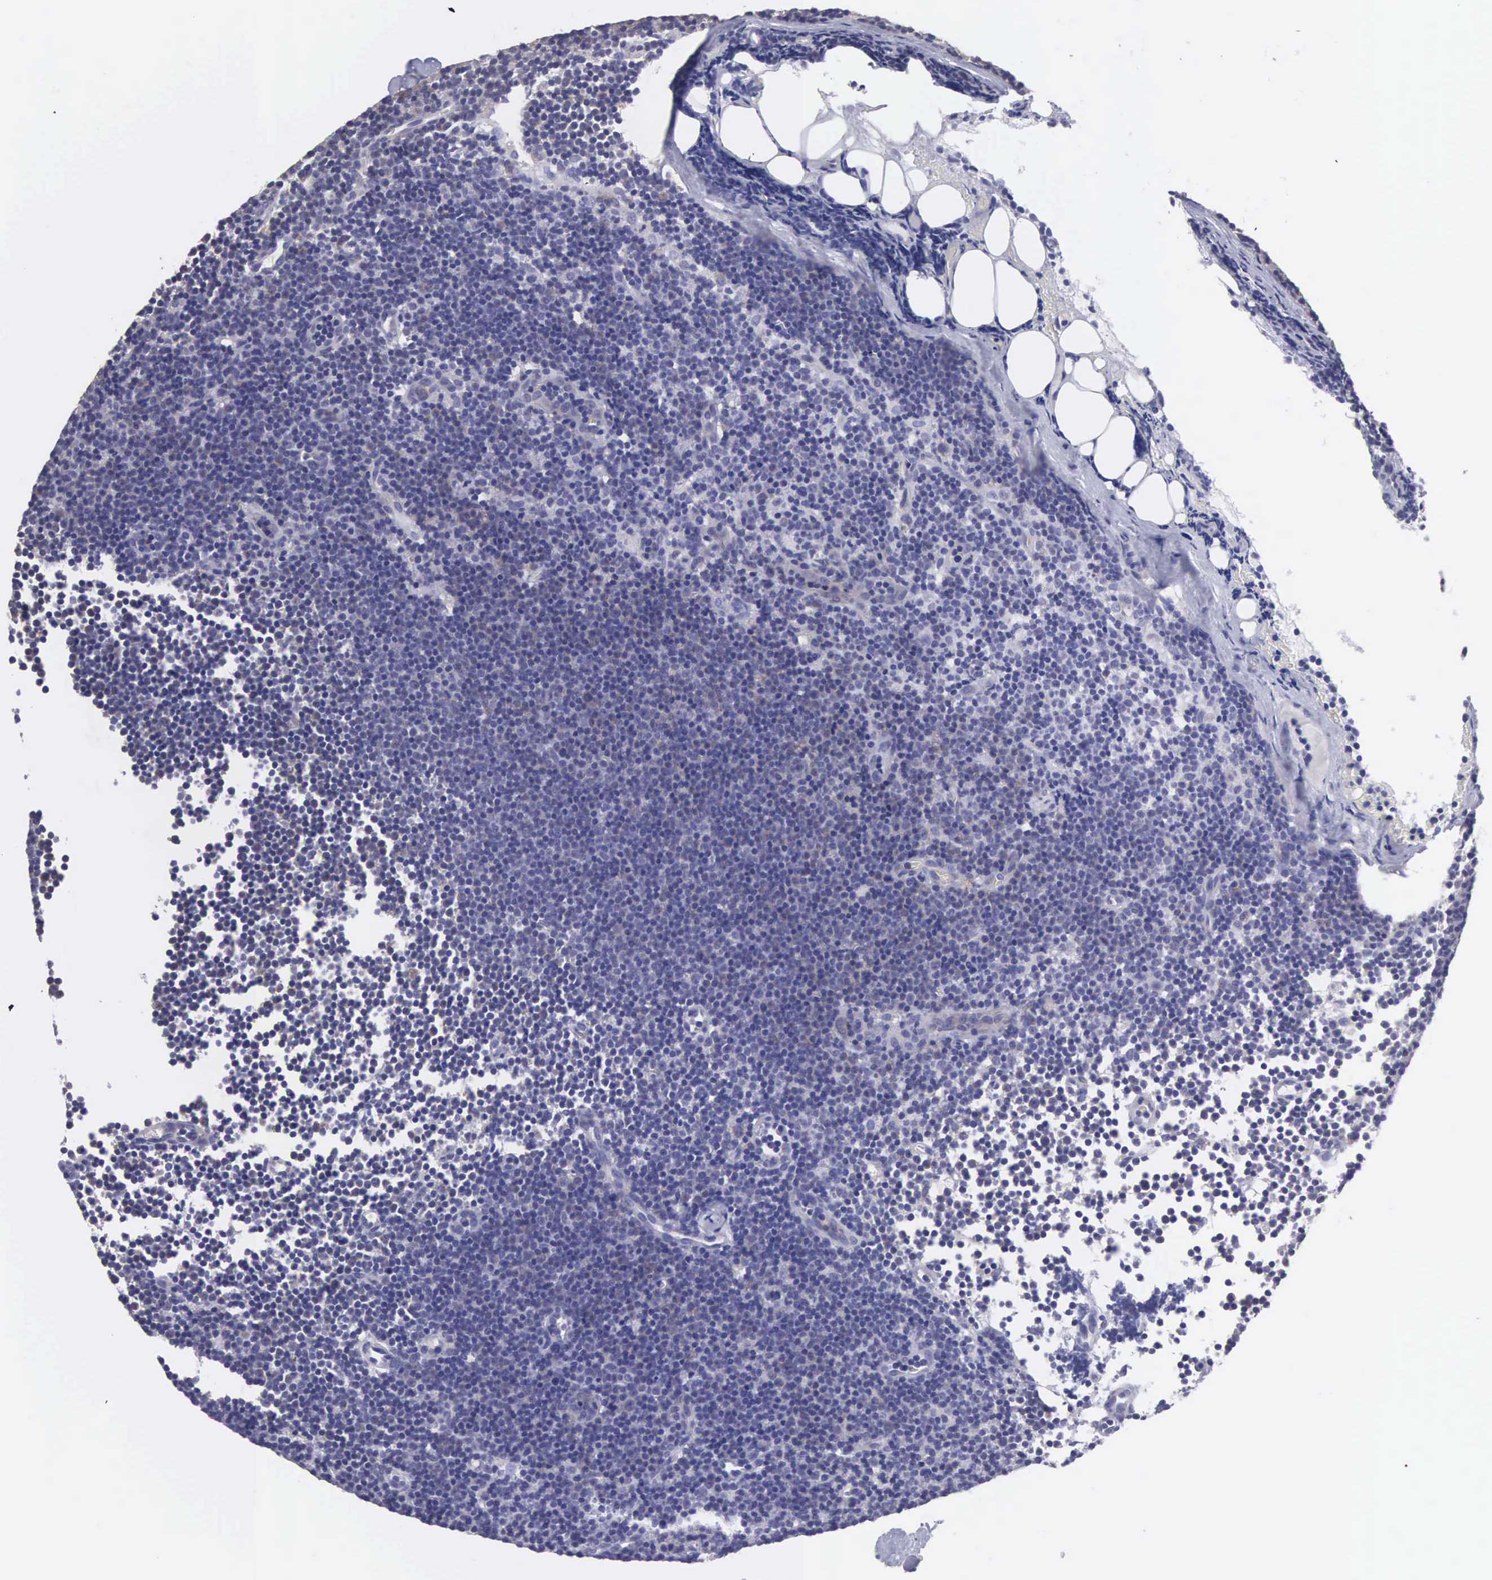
{"staining": {"intensity": "negative", "quantity": "none", "location": "none"}, "tissue": "lymphoma", "cell_type": "Tumor cells", "image_type": "cancer", "snomed": [{"axis": "morphology", "description": "Malignant lymphoma, non-Hodgkin's type, Low grade"}, {"axis": "topography", "description": "Lymph node"}], "caption": "Immunohistochemical staining of human lymphoma reveals no significant positivity in tumor cells.", "gene": "SLITRK4", "patient": {"sex": "male", "age": 57}}